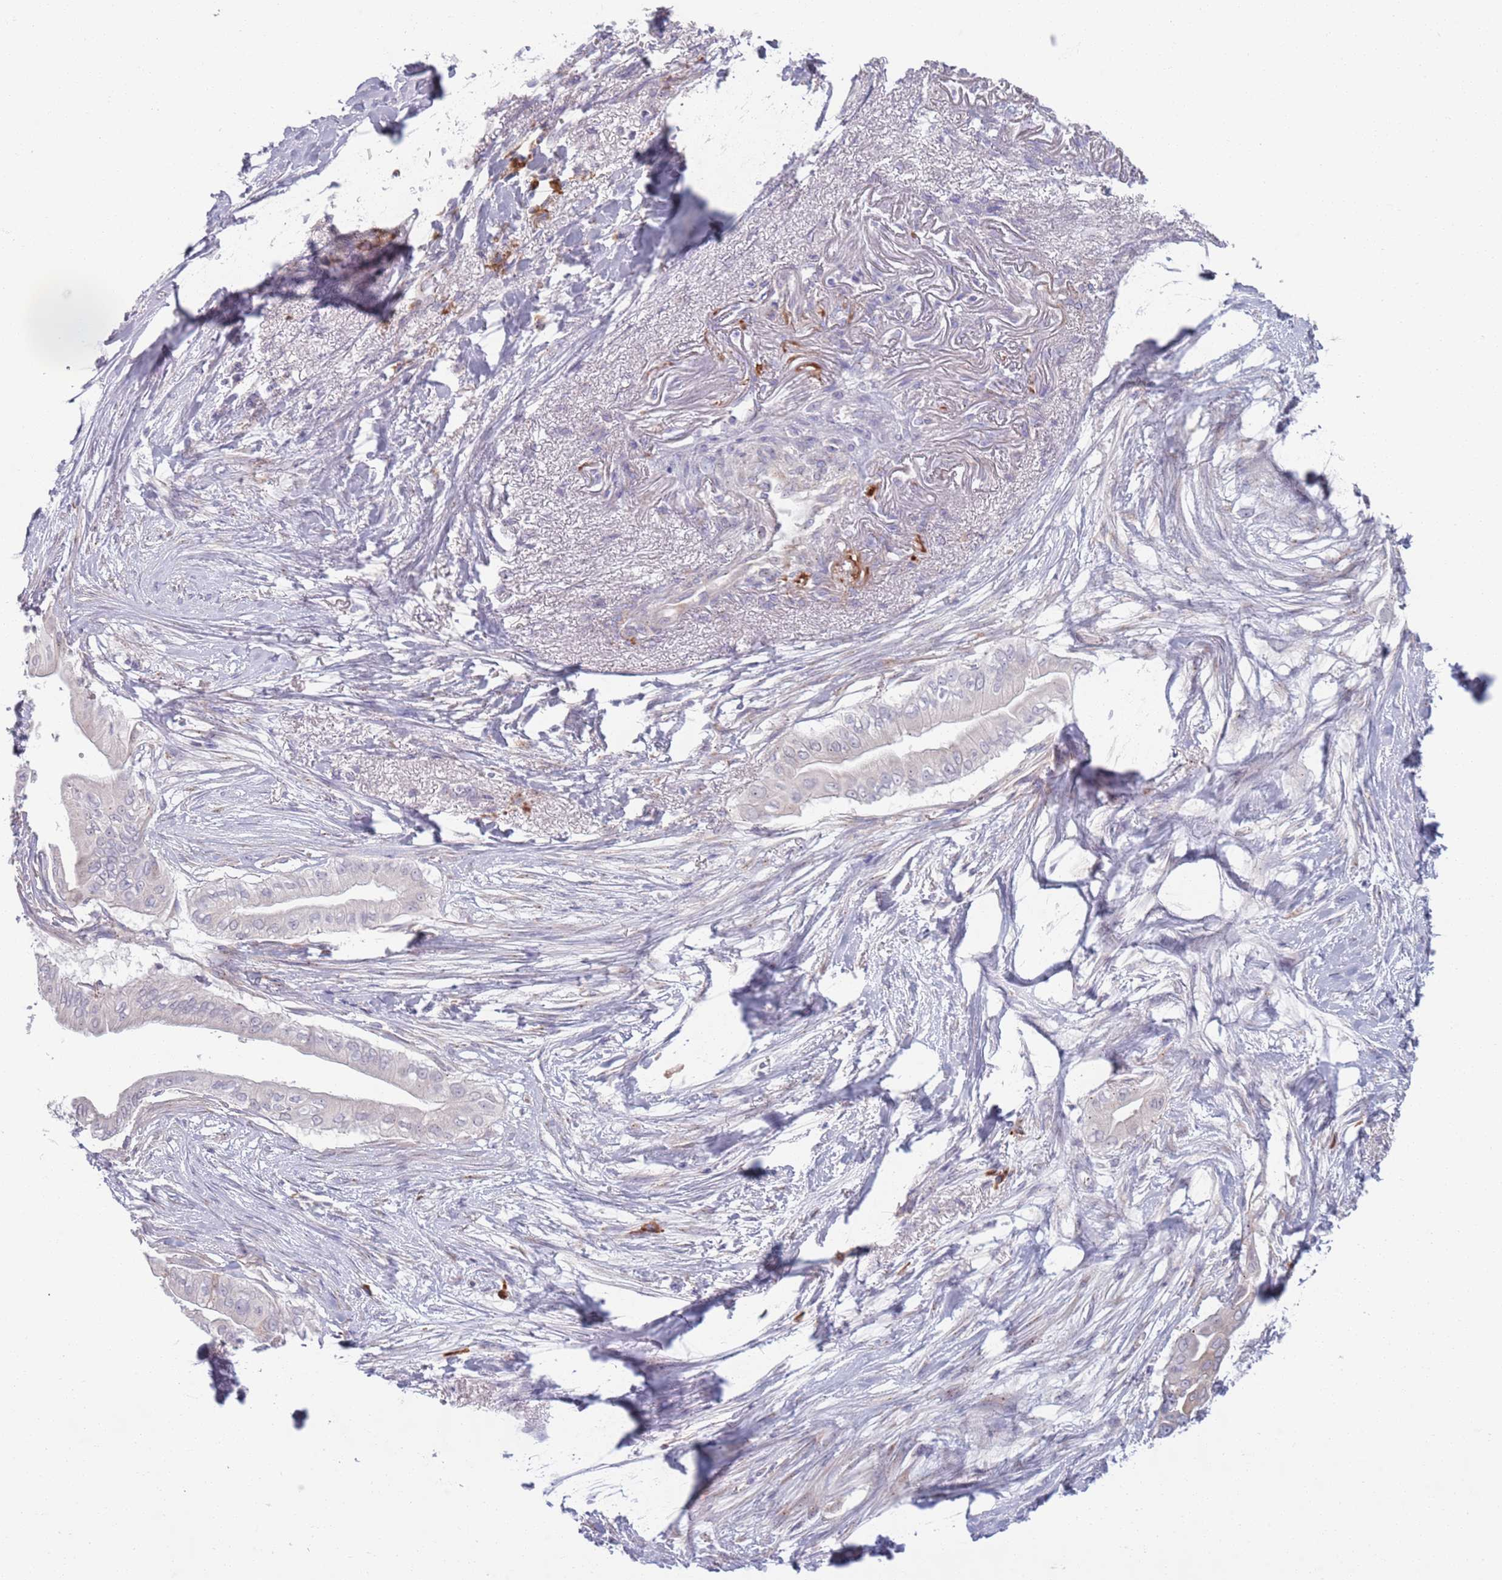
{"staining": {"intensity": "negative", "quantity": "none", "location": "none"}, "tissue": "pancreatic cancer", "cell_type": "Tumor cells", "image_type": "cancer", "snomed": [{"axis": "morphology", "description": "Adenocarcinoma, NOS"}, {"axis": "topography", "description": "Pancreas"}], "caption": "This is an immunohistochemistry (IHC) image of adenocarcinoma (pancreatic). There is no staining in tumor cells.", "gene": "LTB", "patient": {"sex": "male", "age": 71}}